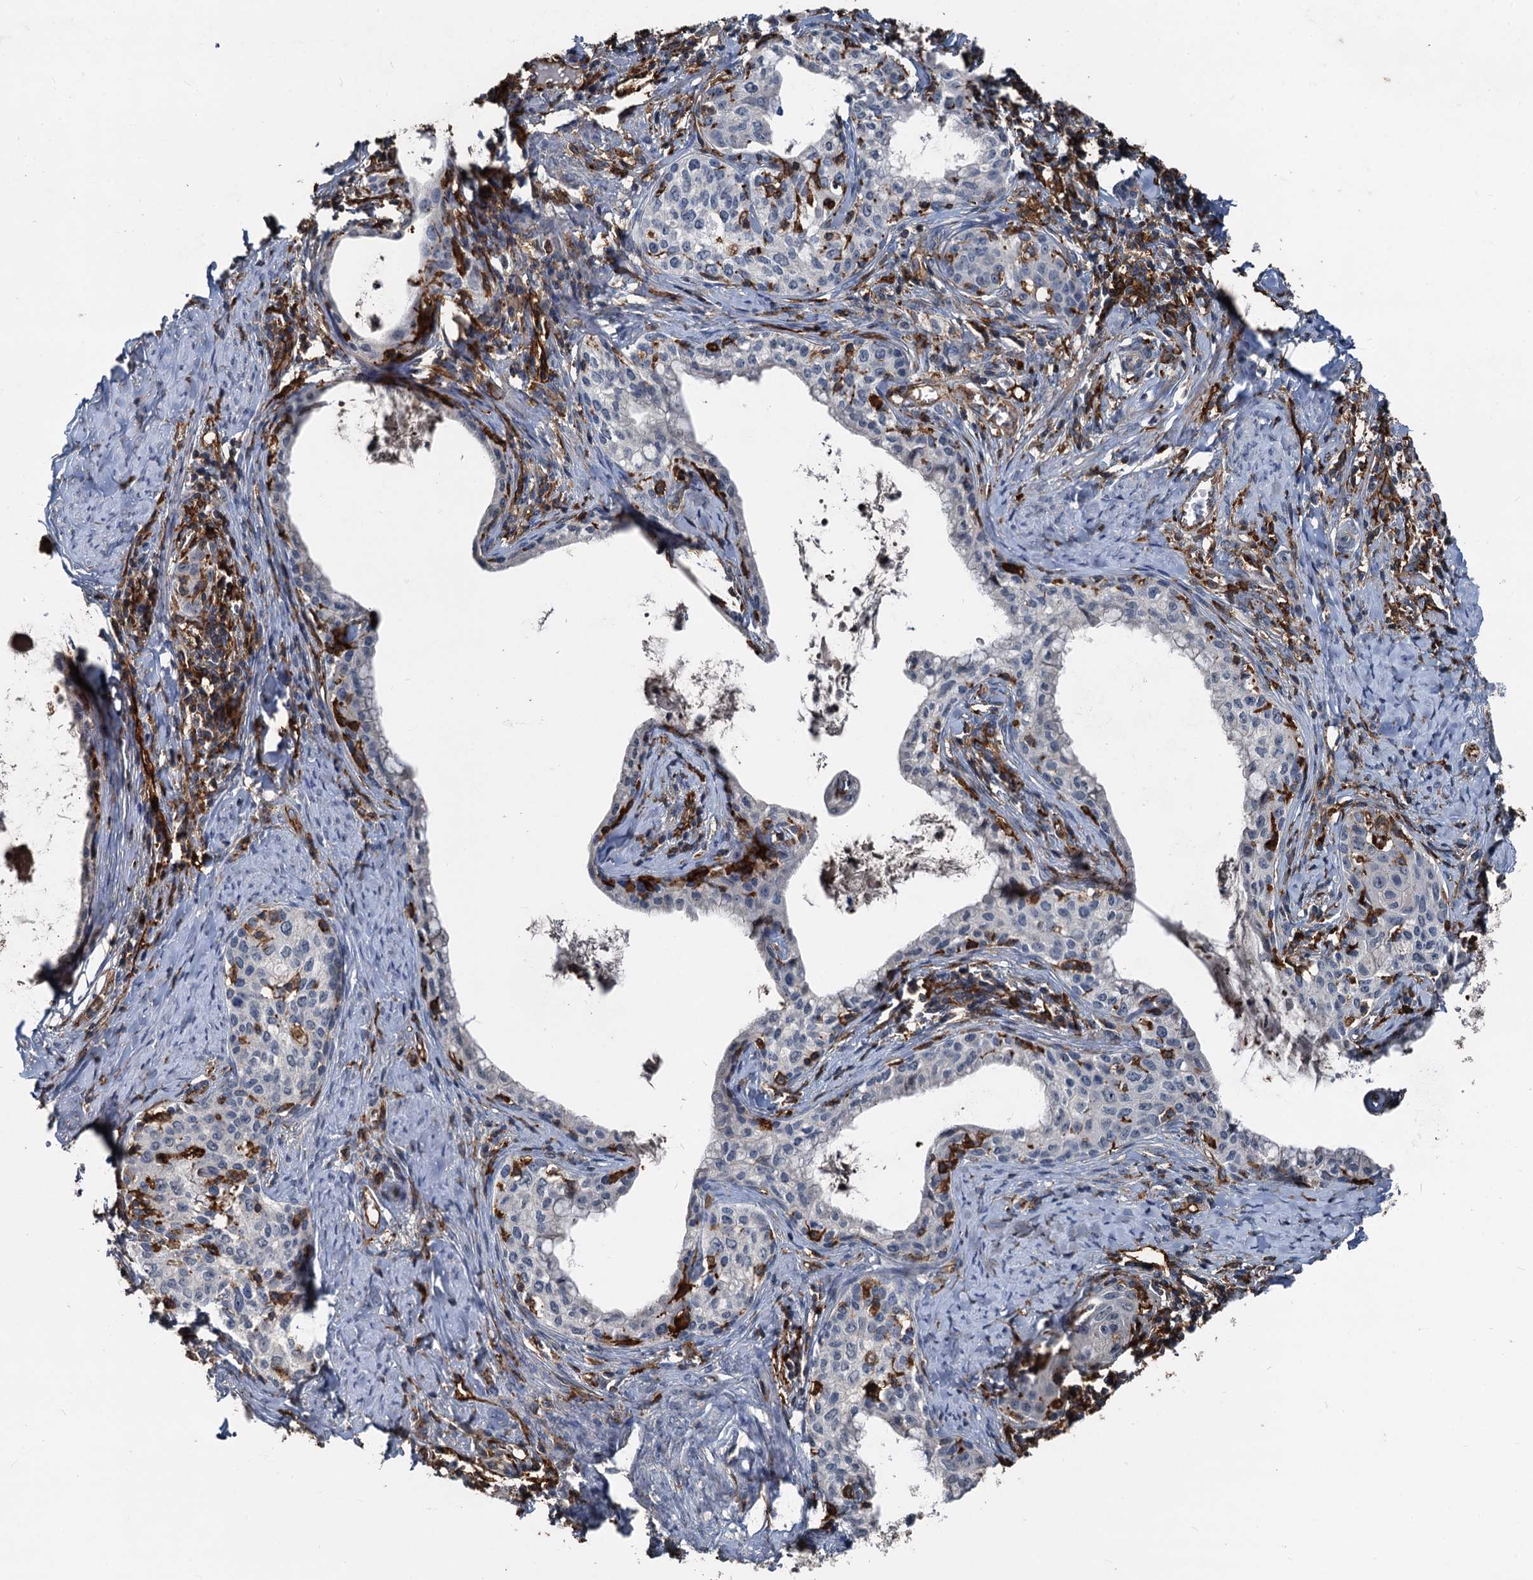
{"staining": {"intensity": "negative", "quantity": "none", "location": "none"}, "tissue": "cervical cancer", "cell_type": "Tumor cells", "image_type": "cancer", "snomed": [{"axis": "morphology", "description": "Squamous cell carcinoma, NOS"}, {"axis": "morphology", "description": "Adenocarcinoma, NOS"}, {"axis": "topography", "description": "Cervix"}], "caption": "Tumor cells are negative for brown protein staining in cervical cancer.", "gene": "PLEKHO2", "patient": {"sex": "female", "age": 52}}